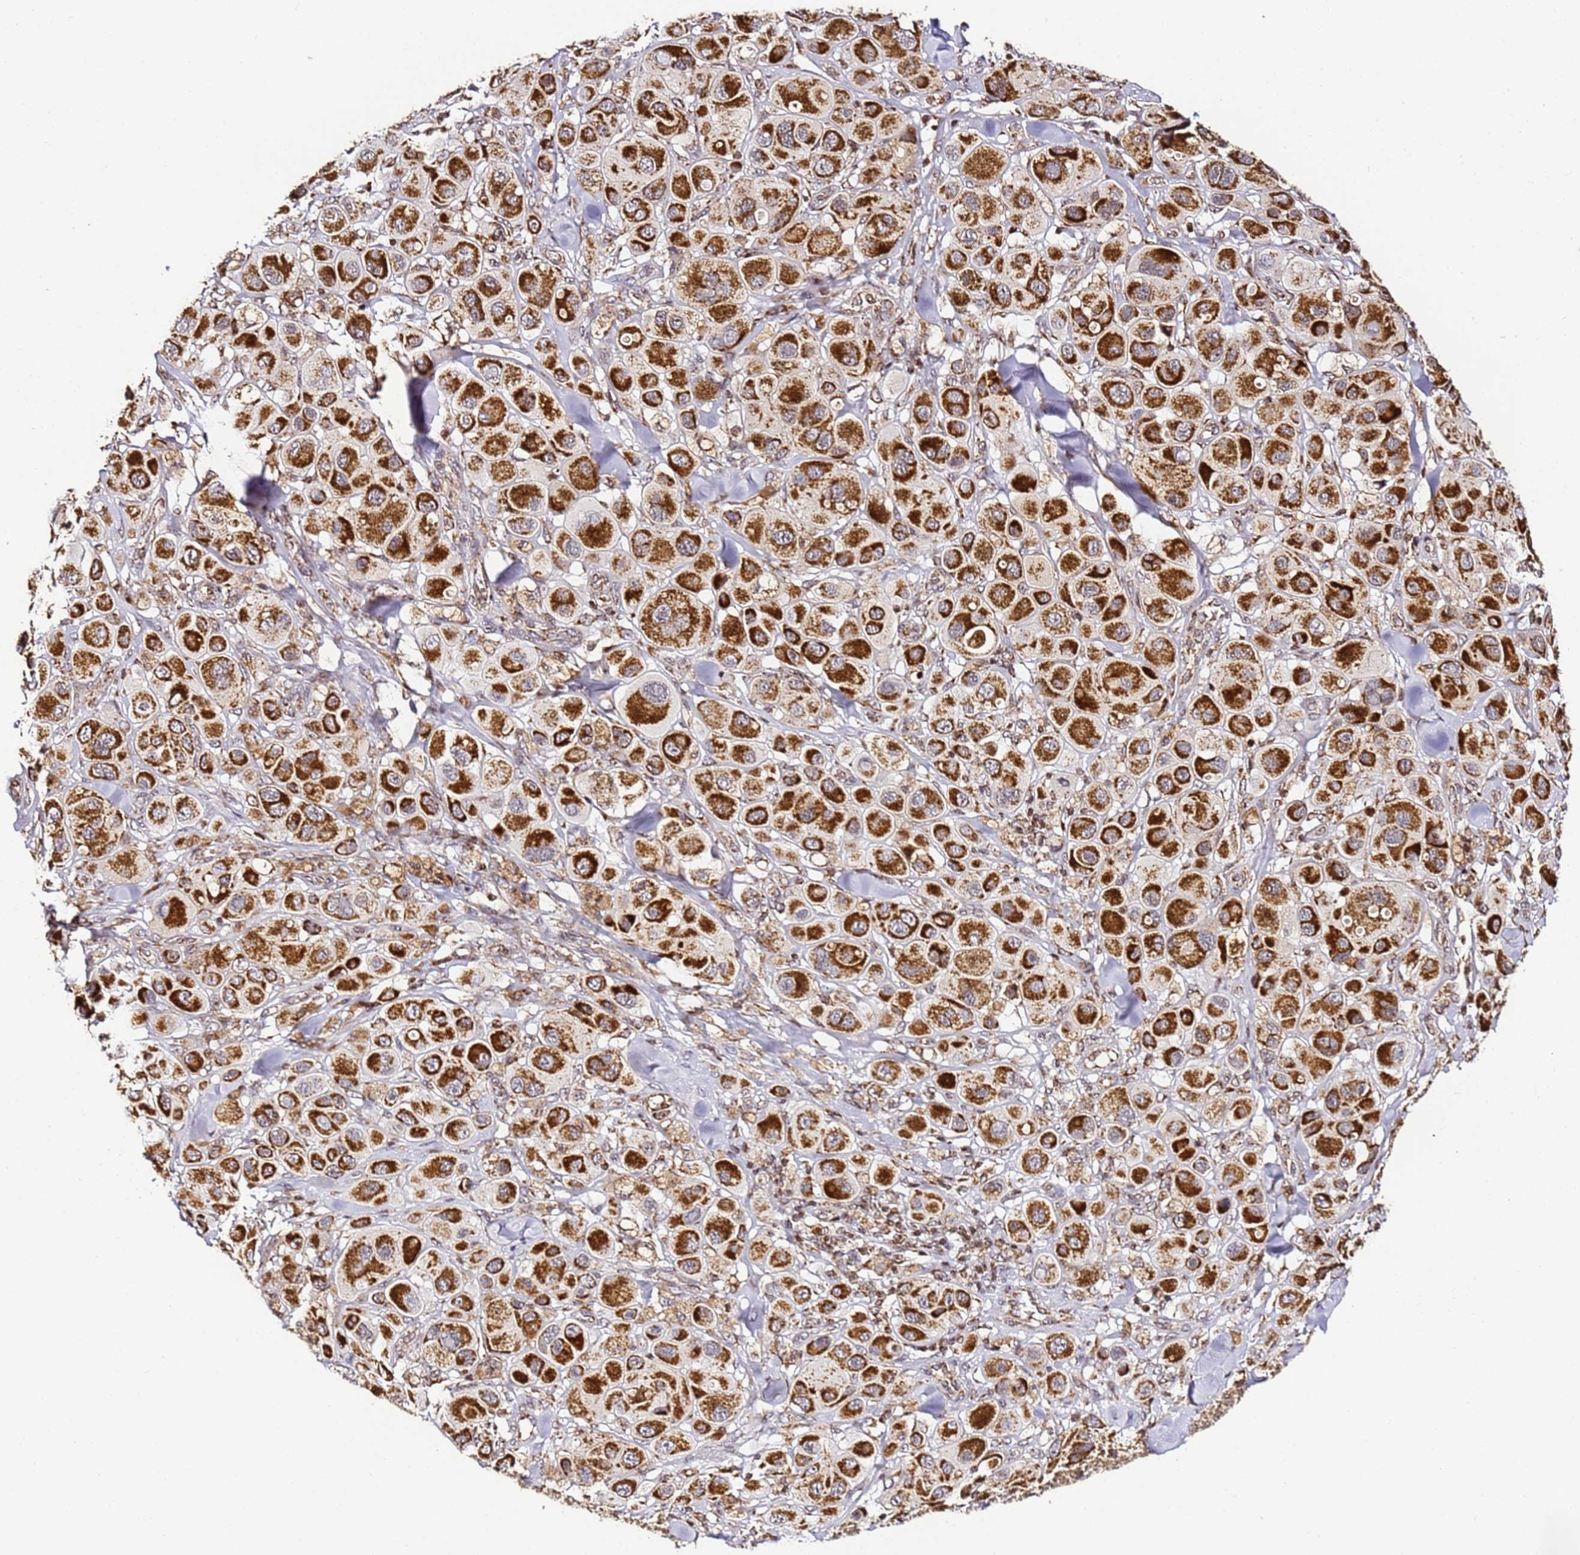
{"staining": {"intensity": "strong", "quantity": ">75%", "location": "cytoplasmic/membranous"}, "tissue": "melanoma", "cell_type": "Tumor cells", "image_type": "cancer", "snomed": [{"axis": "morphology", "description": "Malignant melanoma, Metastatic site"}, {"axis": "topography", "description": "Skin"}], "caption": "Immunohistochemistry (DAB (3,3'-diaminobenzidine)) staining of human malignant melanoma (metastatic site) reveals strong cytoplasmic/membranous protein staining in about >75% of tumor cells.", "gene": "HSPE1", "patient": {"sex": "male", "age": 41}}